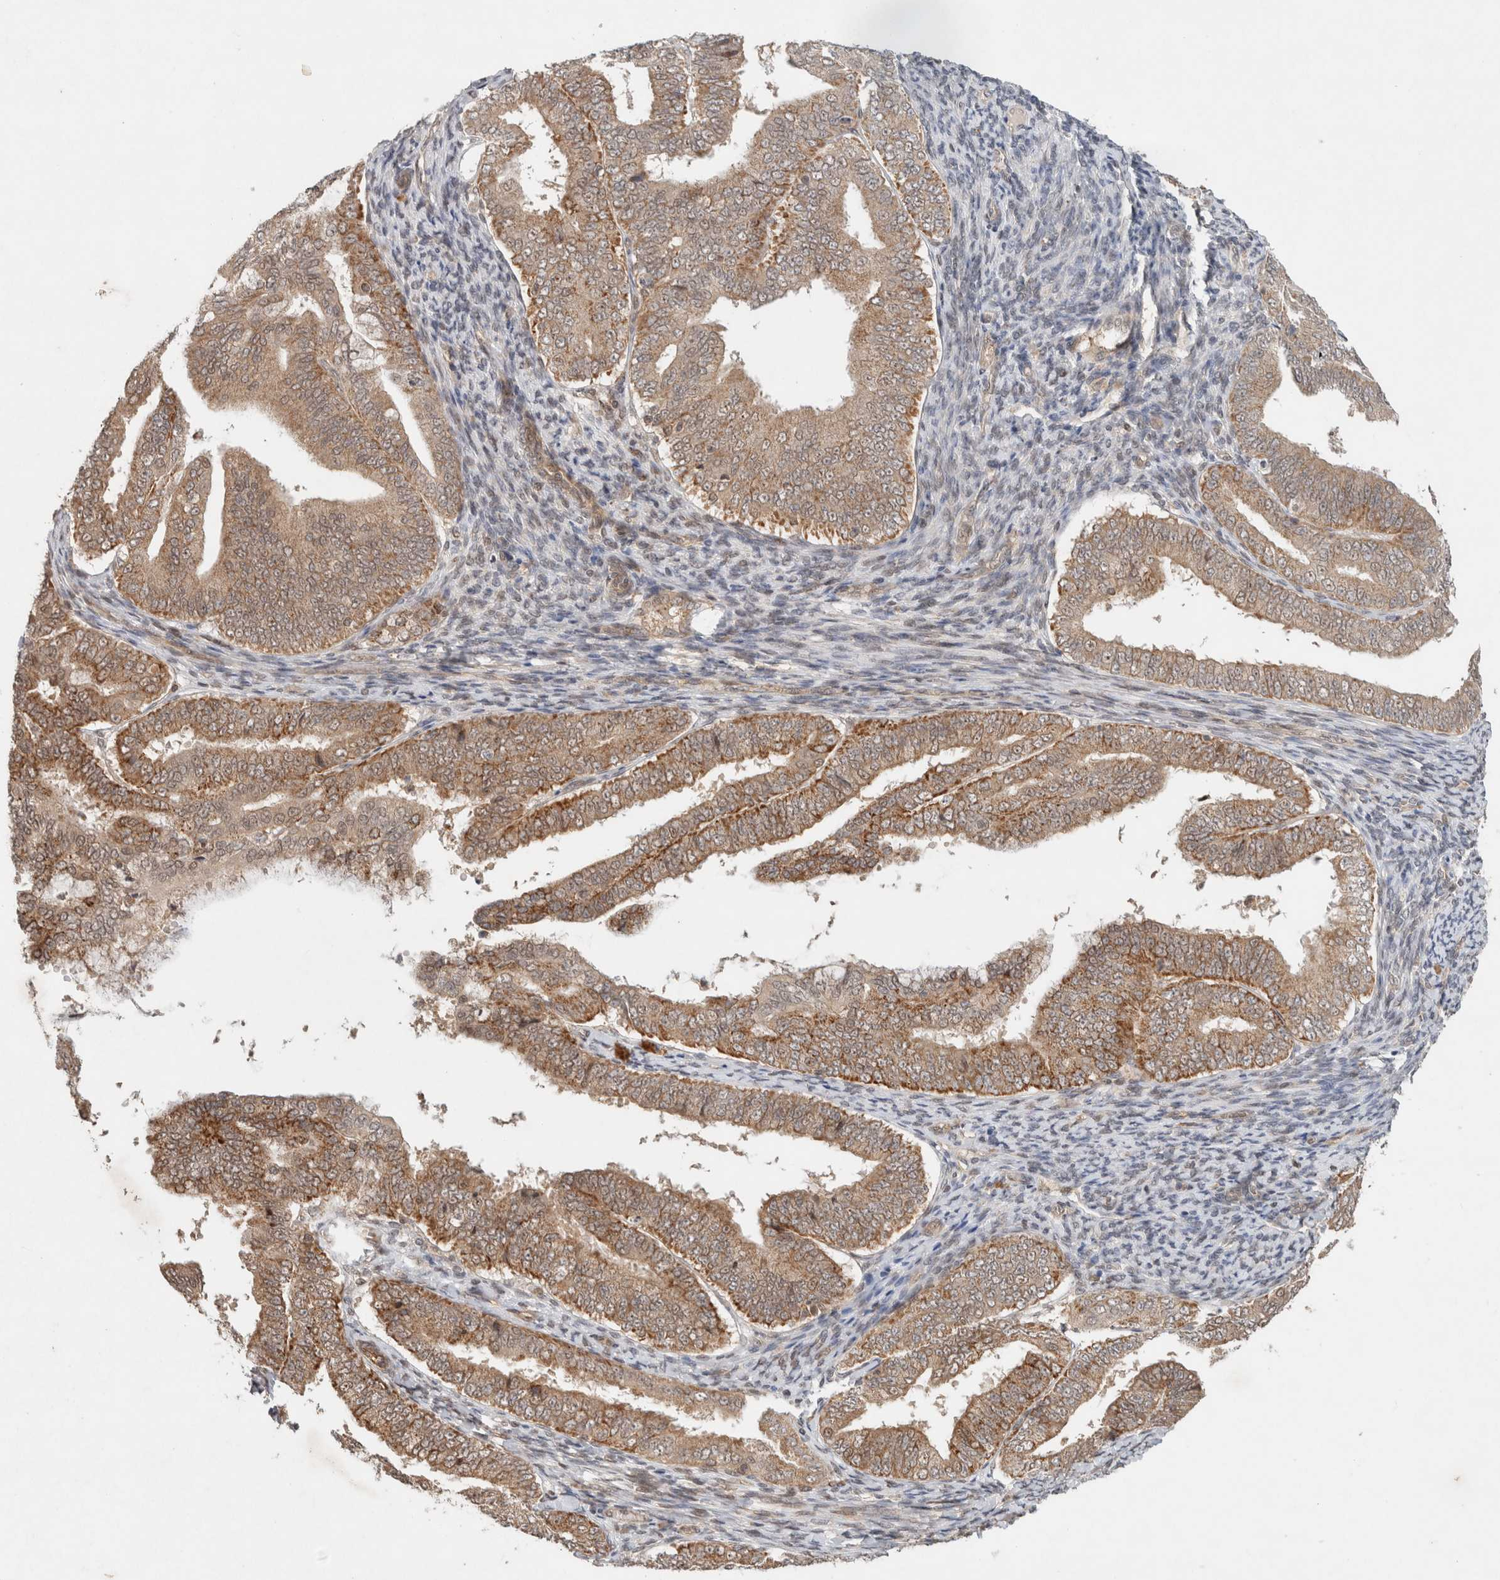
{"staining": {"intensity": "moderate", "quantity": ">75%", "location": "cytoplasmic/membranous"}, "tissue": "endometrial cancer", "cell_type": "Tumor cells", "image_type": "cancer", "snomed": [{"axis": "morphology", "description": "Adenocarcinoma, NOS"}, {"axis": "topography", "description": "Endometrium"}], "caption": "Immunohistochemical staining of human endometrial cancer exhibits moderate cytoplasmic/membranous protein positivity in about >75% of tumor cells.", "gene": "CAAP1", "patient": {"sex": "female", "age": 63}}